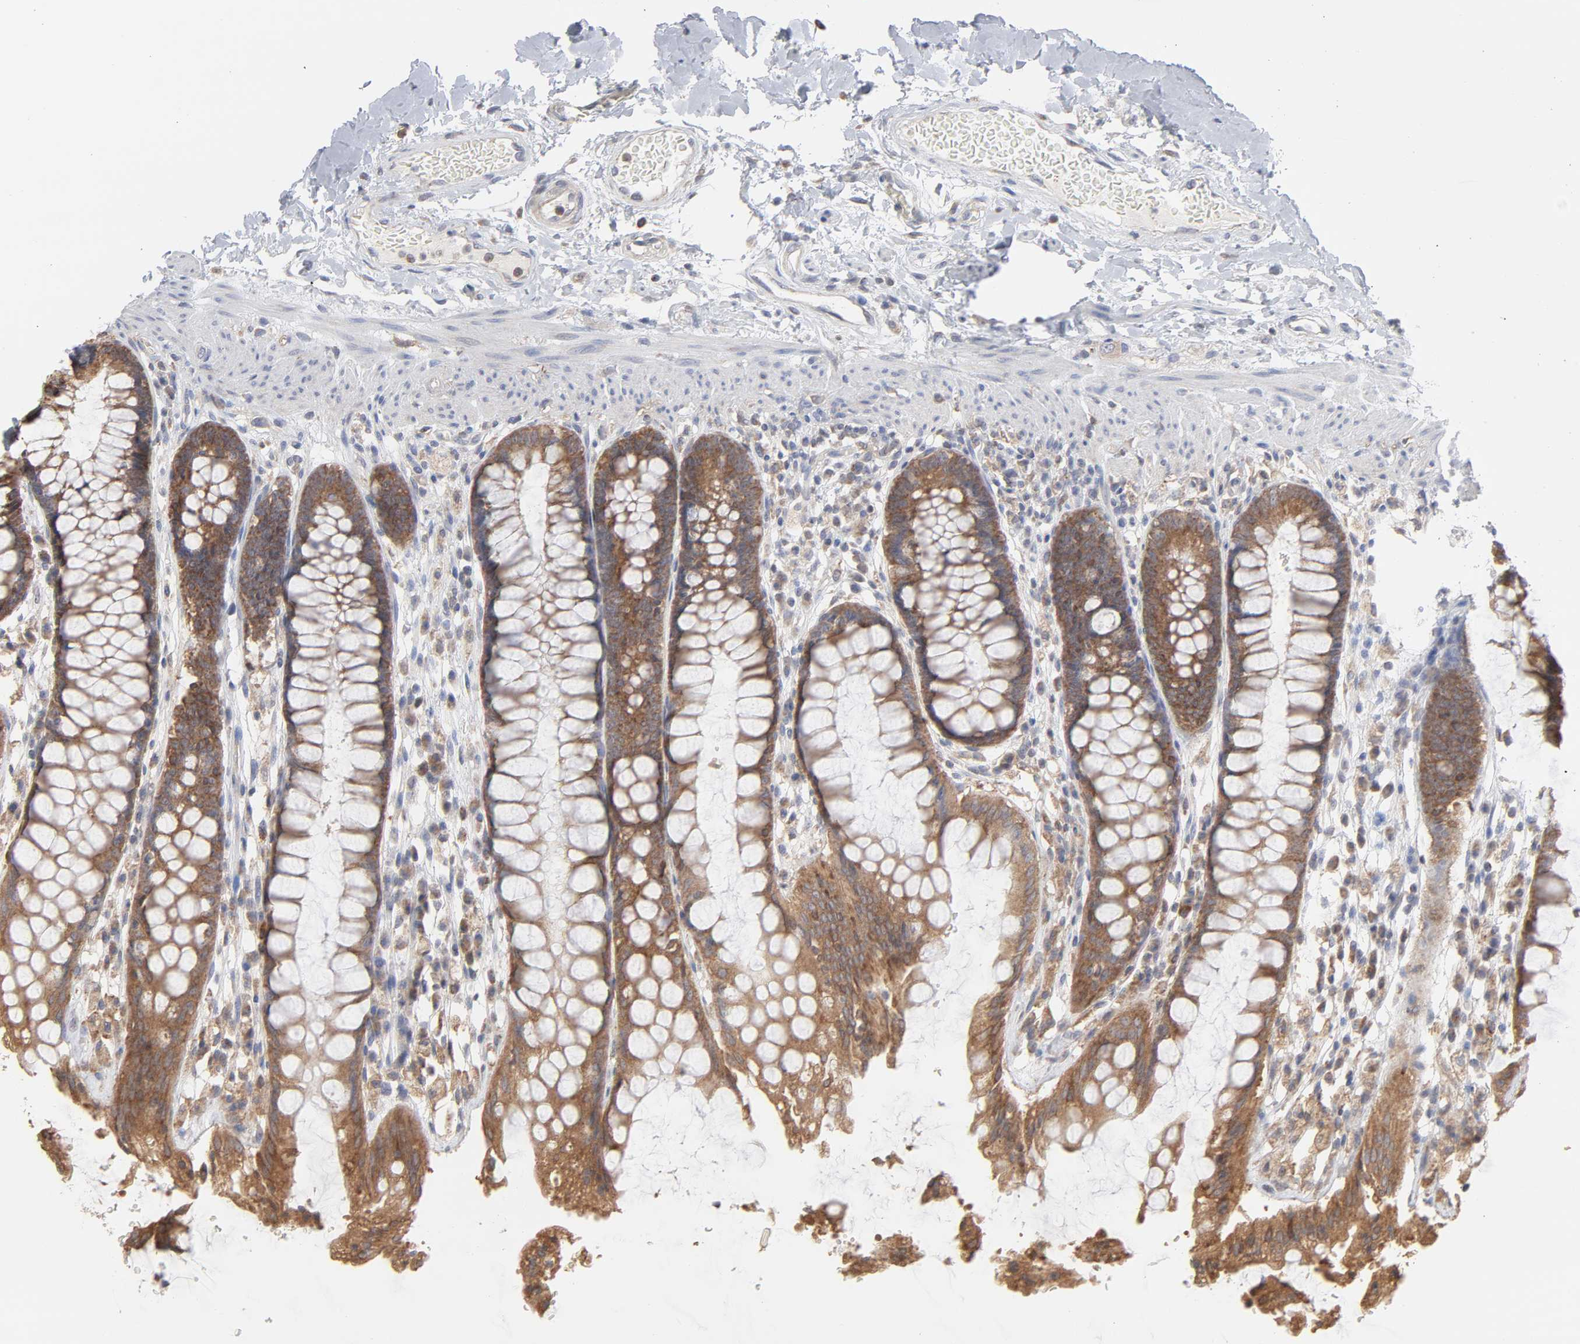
{"staining": {"intensity": "moderate", "quantity": ">75%", "location": "cytoplasmic/membranous"}, "tissue": "rectum", "cell_type": "Glandular cells", "image_type": "normal", "snomed": [{"axis": "morphology", "description": "Normal tissue, NOS"}, {"axis": "topography", "description": "Rectum"}], "caption": "Rectum stained with DAB (3,3'-diaminobenzidine) IHC demonstrates medium levels of moderate cytoplasmic/membranous staining in about >75% of glandular cells. The staining was performed using DAB, with brown indicating positive protein expression. Nuclei are stained blue with hematoxylin.", "gene": "PPFIBP2", "patient": {"sex": "female", "age": 46}}